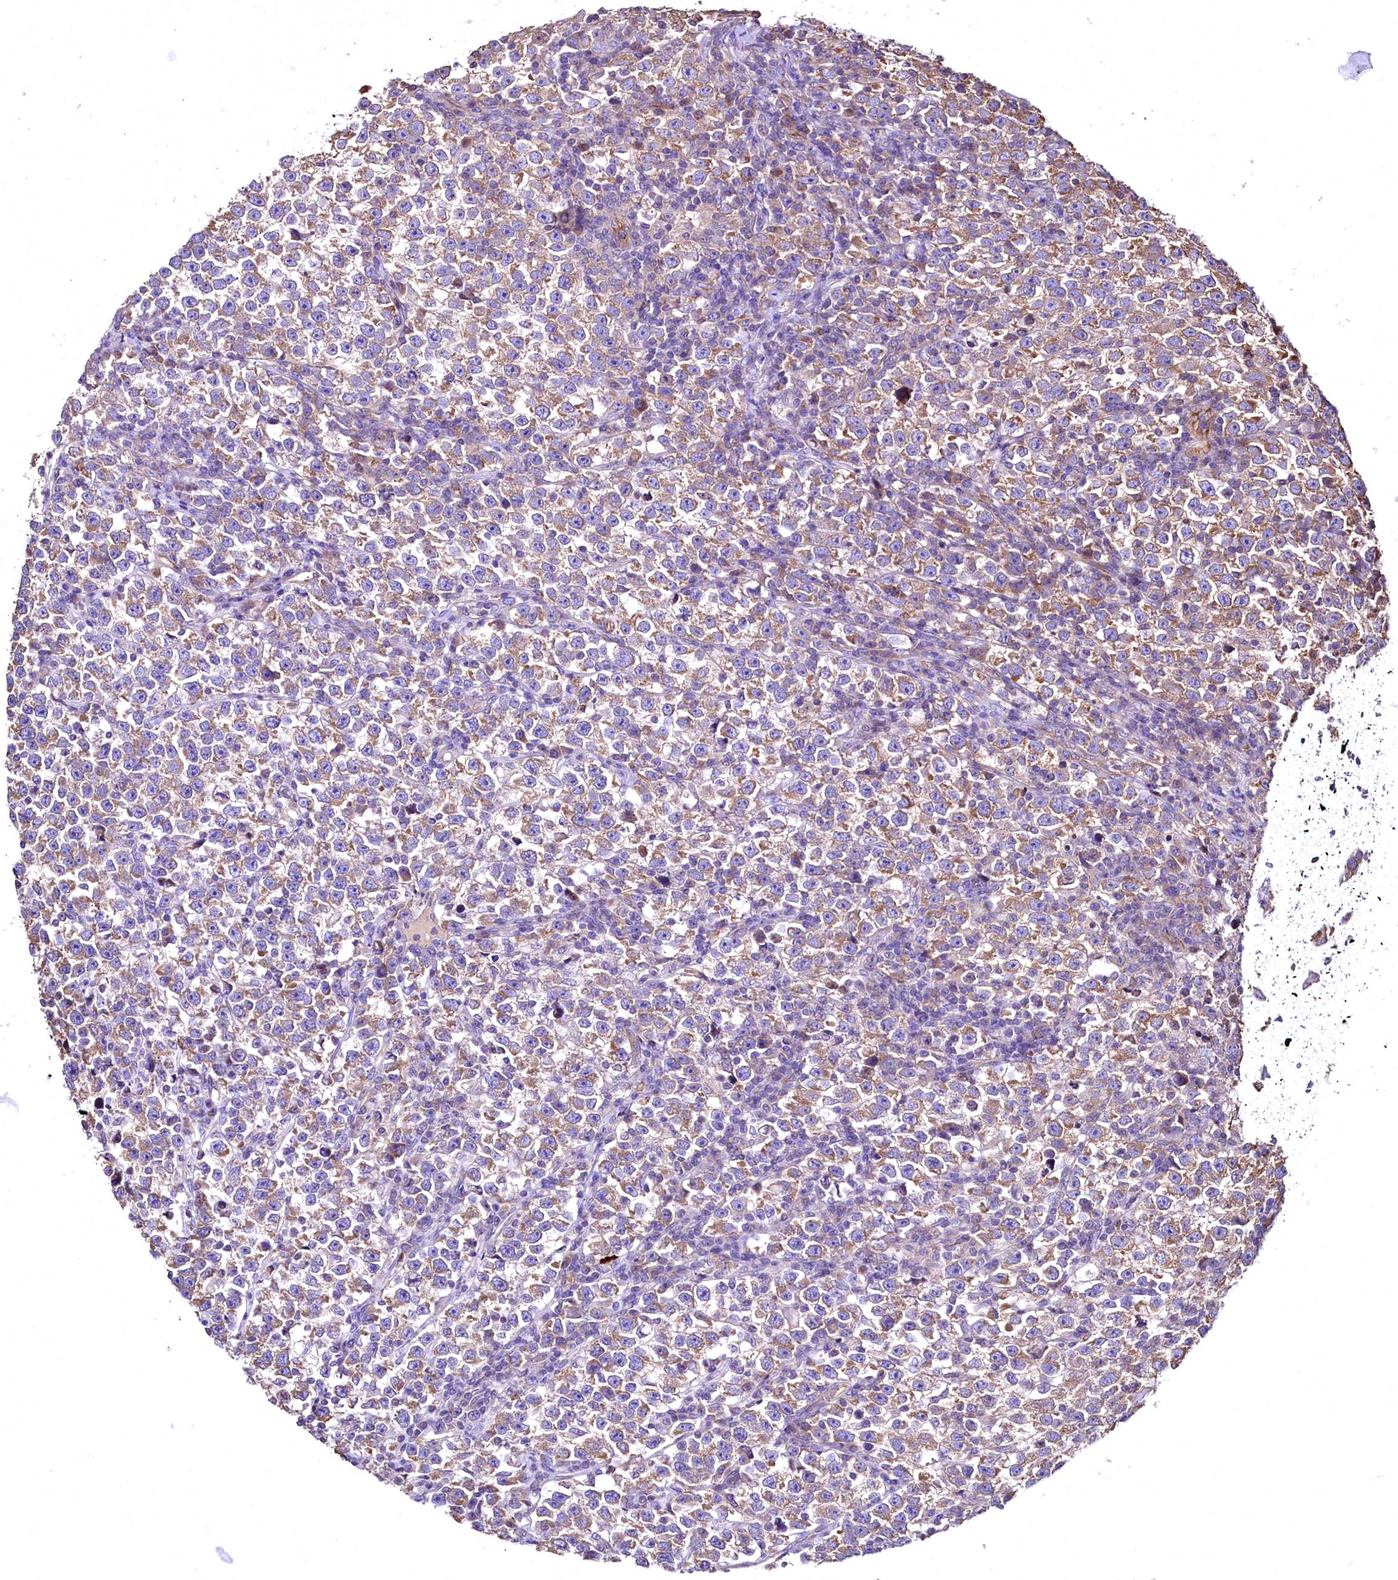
{"staining": {"intensity": "moderate", "quantity": ">75%", "location": "cytoplasmic/membranous"}, "tissue": "testis cancer", "cell_type": "Tumor cells", "image_type": "cancer", "snomed": [{"axis": "morphology", "description": "Normal tissue, NOS"}, {"axis": "morphology", "description": "Seminoma, NOS"}, {"axis": "topography", "description": "Testis"}], "caption": "A brown stain shows moderate cytoplasmic/membranous staining of a protein in testis seminoma tumor cells.", "gene": "TBCEL", "patient": {"sex": "male", "age": 43}}